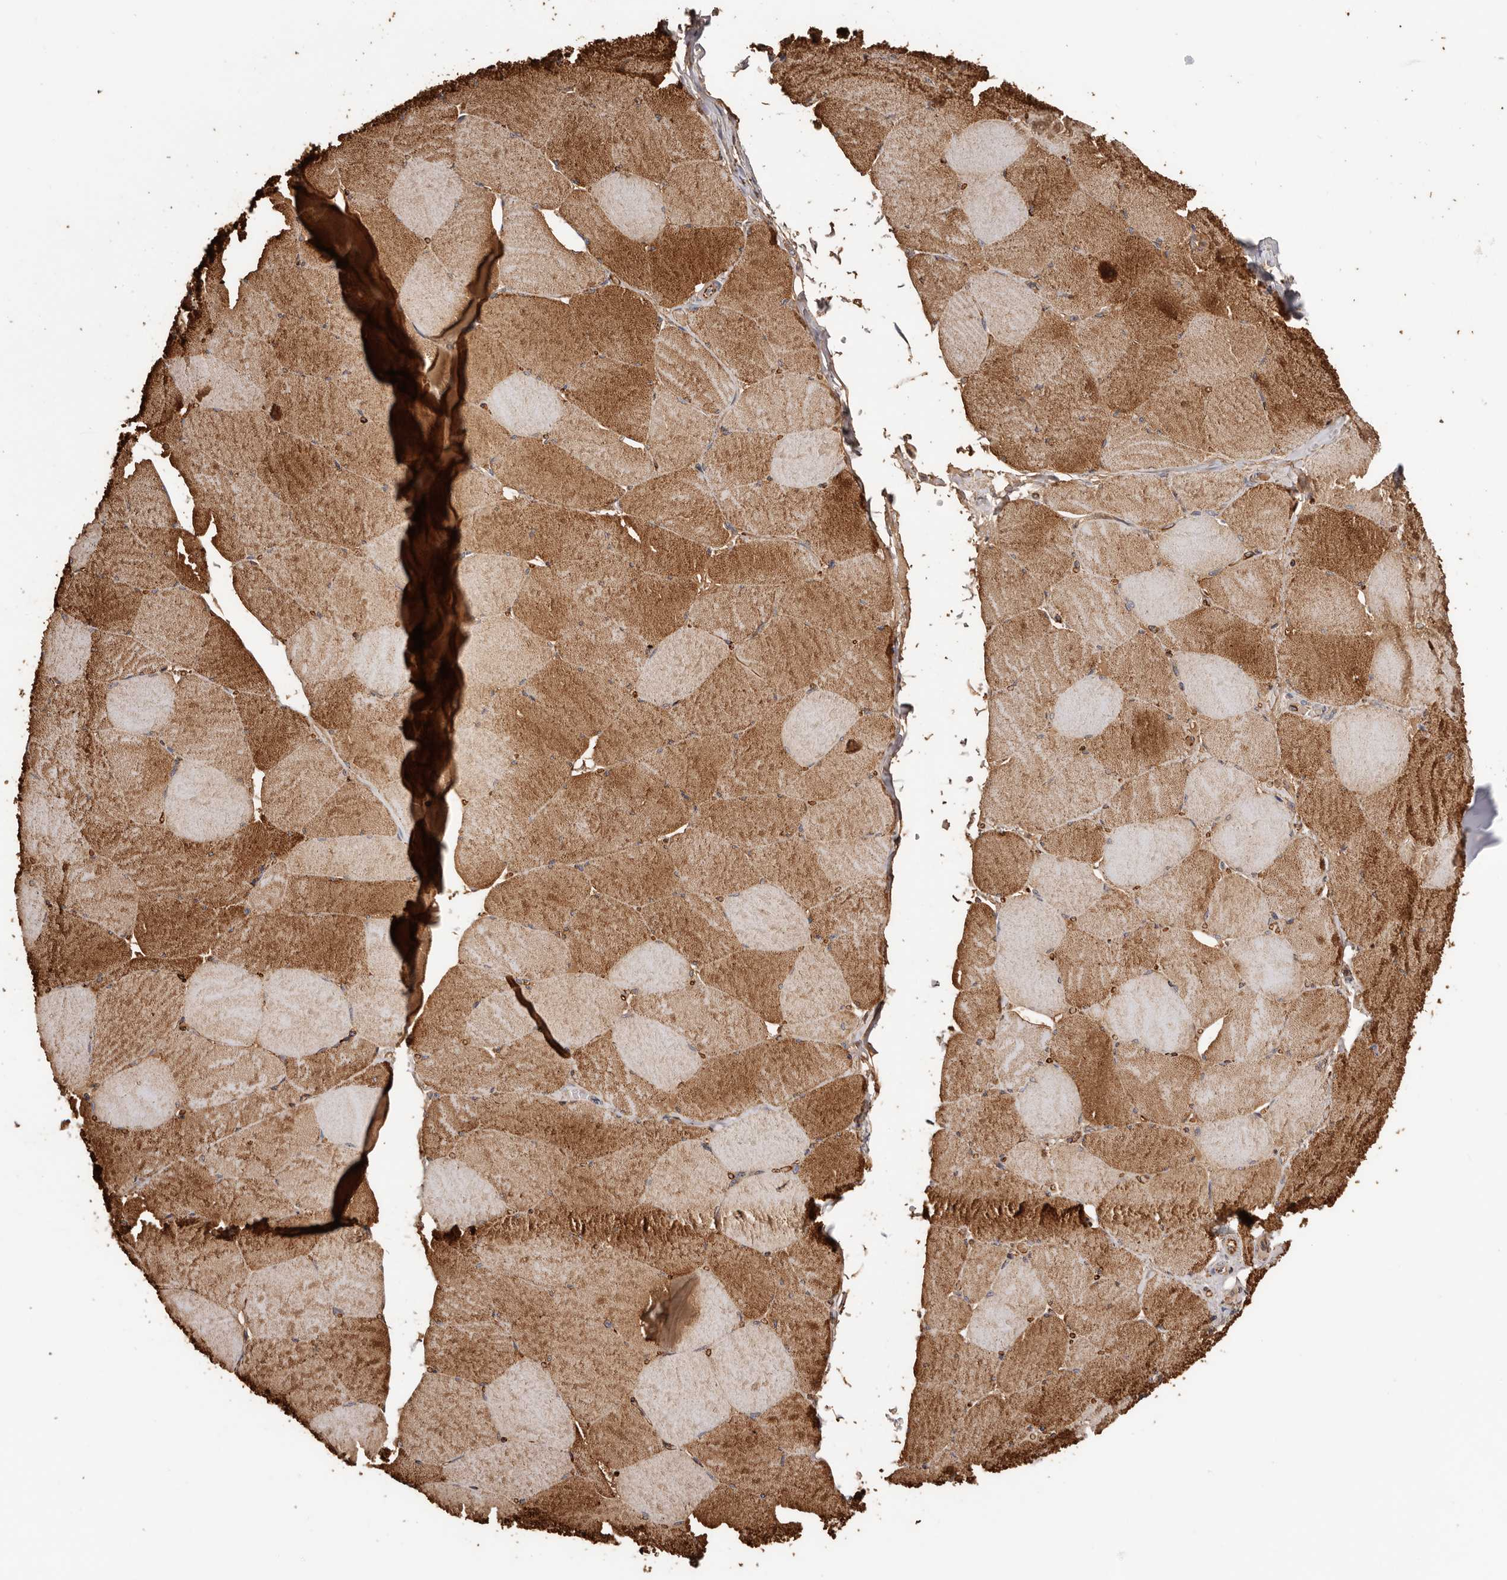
{"staining": {"intensity": "strong", "quantity": ">75%", "location": "cytoplasmic/membranous"}, "tissue": "skeletal muscle", "cell_type": "Myocytes", "image_type": "normal", "snomed": [{"axis": "morphology", "description": "Normal tissue, NOS"}, {"axis": "topography", "description": "Skeletal muscle"}, {"axis": "topography", "description": "Head-Neck"}], "caption": "A brown stain highlights strong cytoplasmic/membranous expression of a protein in myocytes of benign human skeletal muscle. The protein is shown in brown color, while the nuclei are stained blue.", "gene": "ZNF557", "patient": {"sex": "male", "age": 66}}